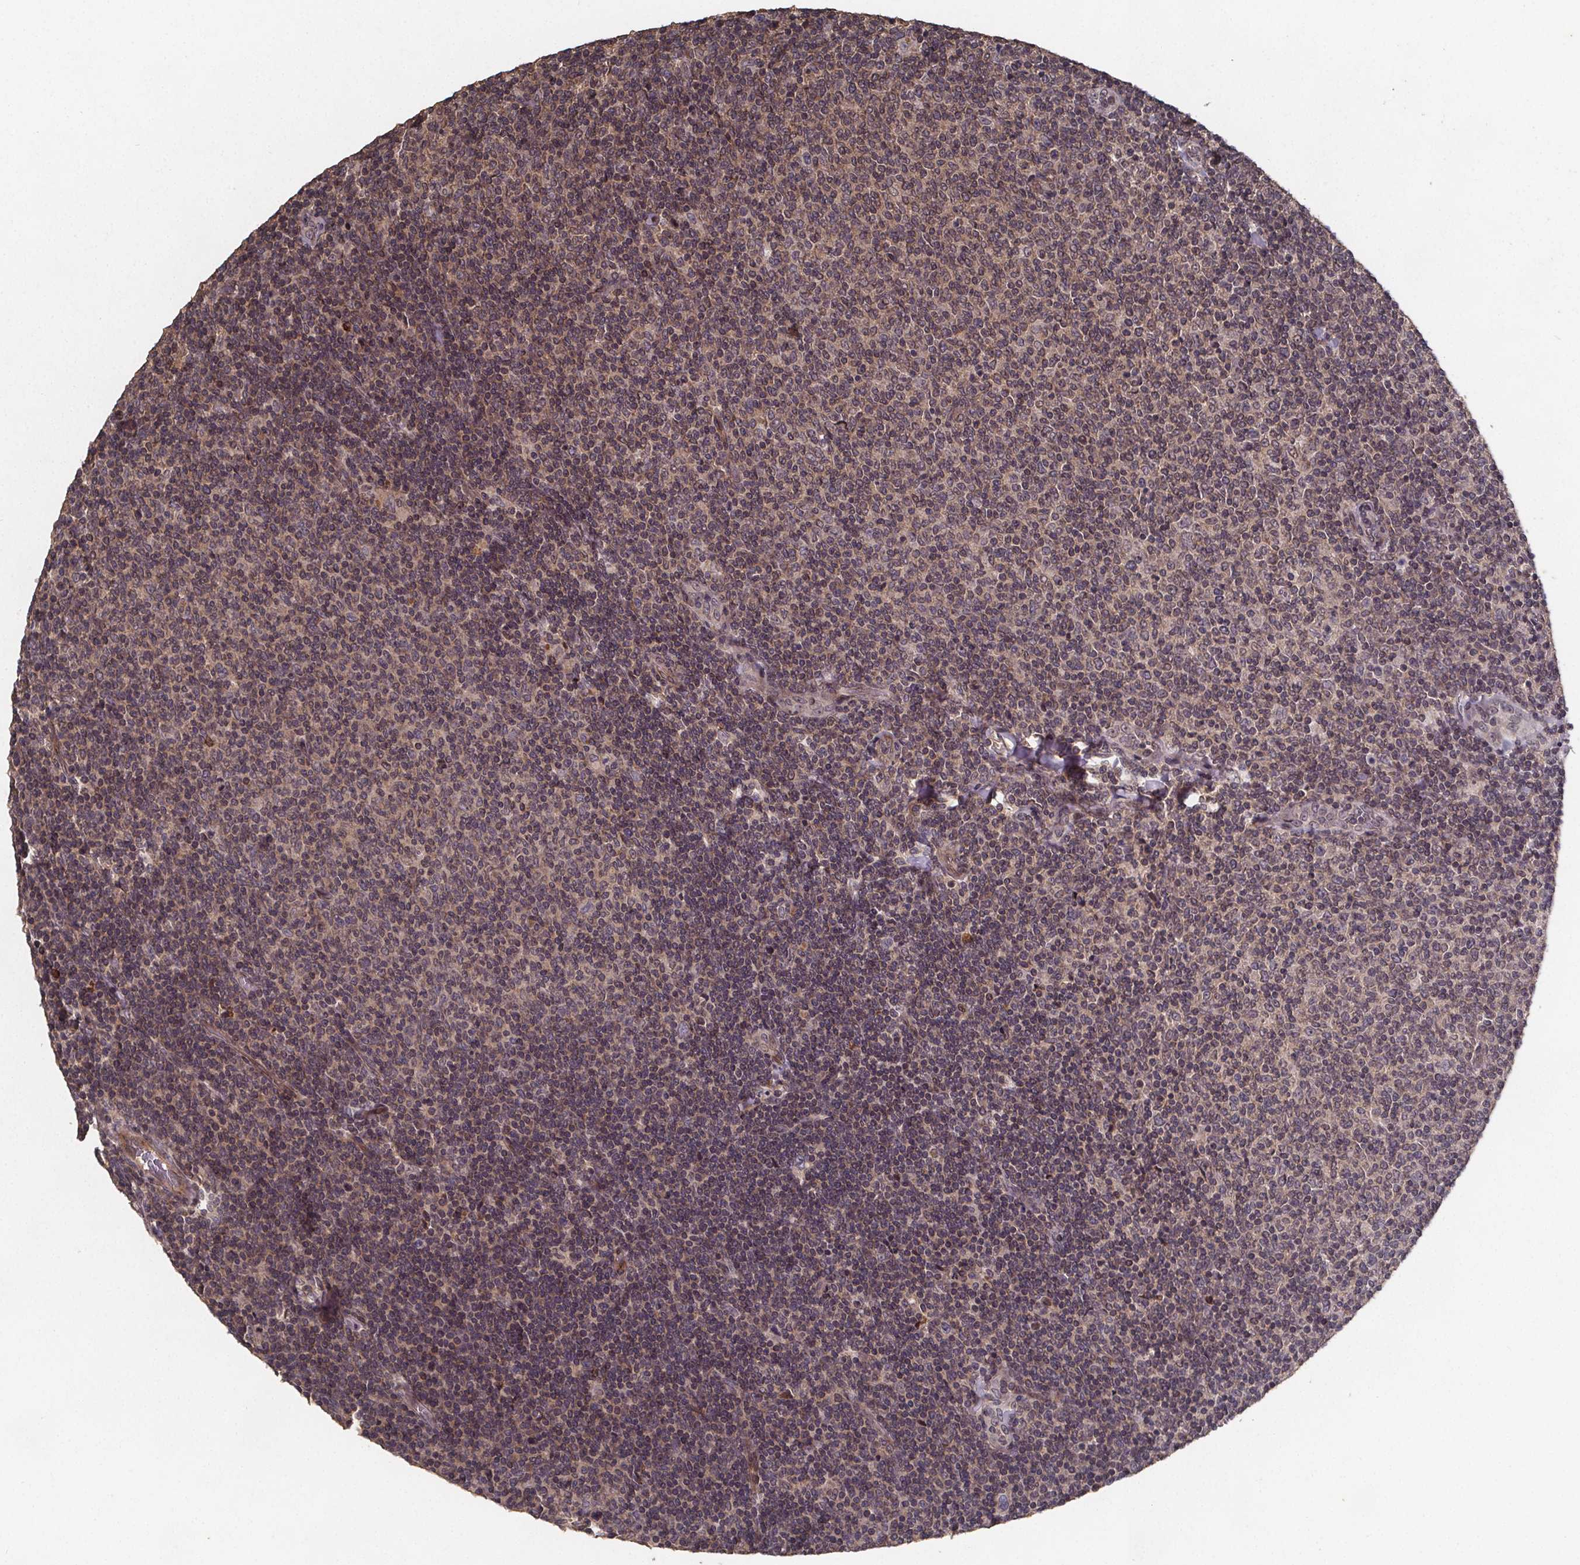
{"staining": {"intensity": "negative", "quantity": "none", "location": "none"}, "tissue": "lymphoma", "cell_type": "Tumor cells", "image_type": "cancer", "snomed": [{"axis": "morphology", "description": "Malignant lymphoma, non-Hodgkin's type, Low grade"}, {"axis": "topography", "description": "Lymph node"}], "caption": "The photomicrograph exhibits no significant positivity in tumor cells of malignant lymphoma, non-Hodgkin's type (low-grade). (DAB IHC, high magnification).", "gene": "PIERCE2", "patient": {"sex": "male", "age": 52}}